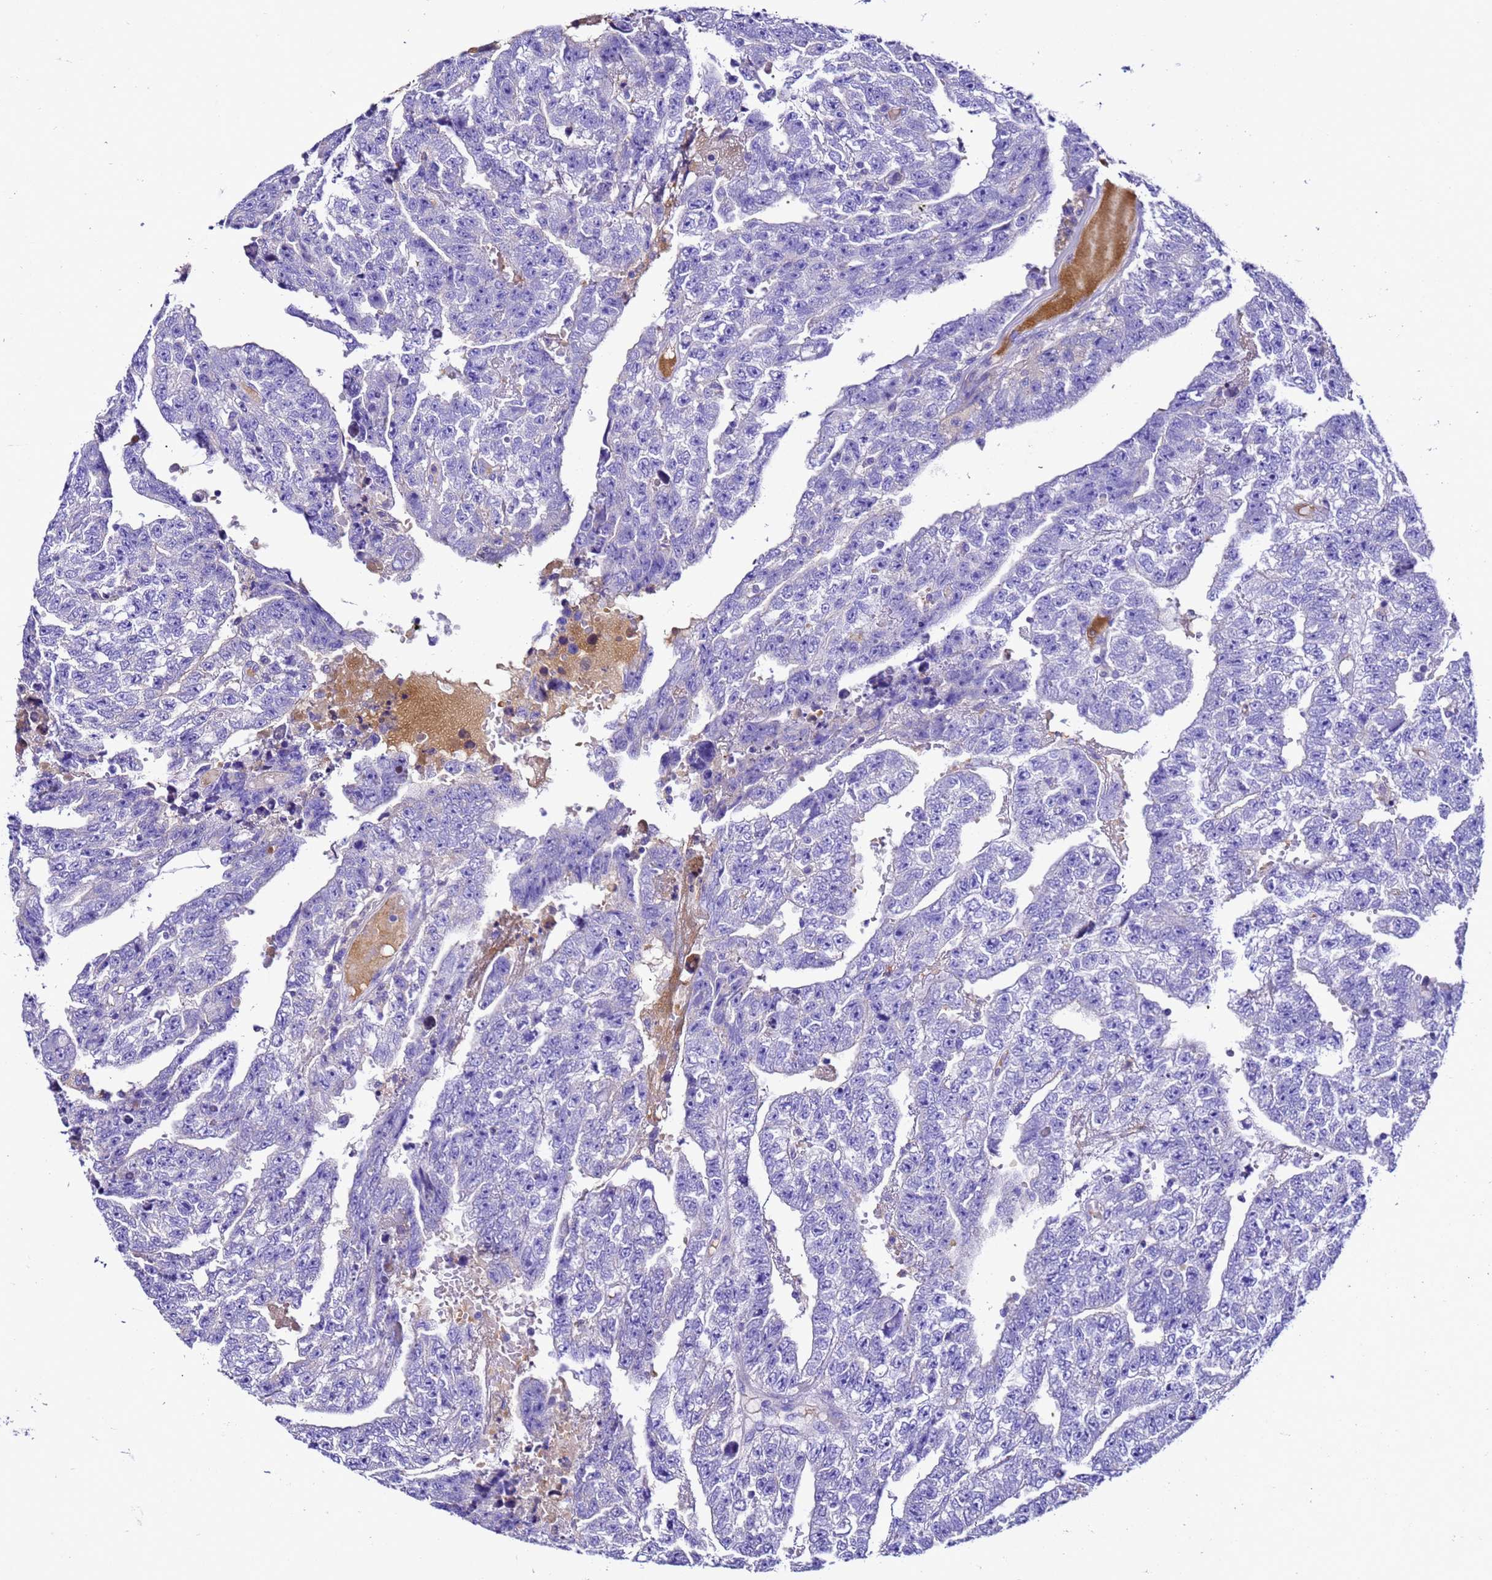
{"staining": {"intensity": "negative", "quantity": "none", "location": "none"}, "tissue": "testis cancer", "cell_type": "Tumor cells", "image_type": "cancer", "snomed": [{"axis": "morphology", "description": "Carcinoma, Embryonal, NOS"}, {"axis": "topography", "description": "Testis"}], "caption": "Tumor cells are negative for protein expression in human testis cancer (embryonal carcinoma).", "gene": "UGT2A1", "patient": {"sex": "male", "age": 25}}